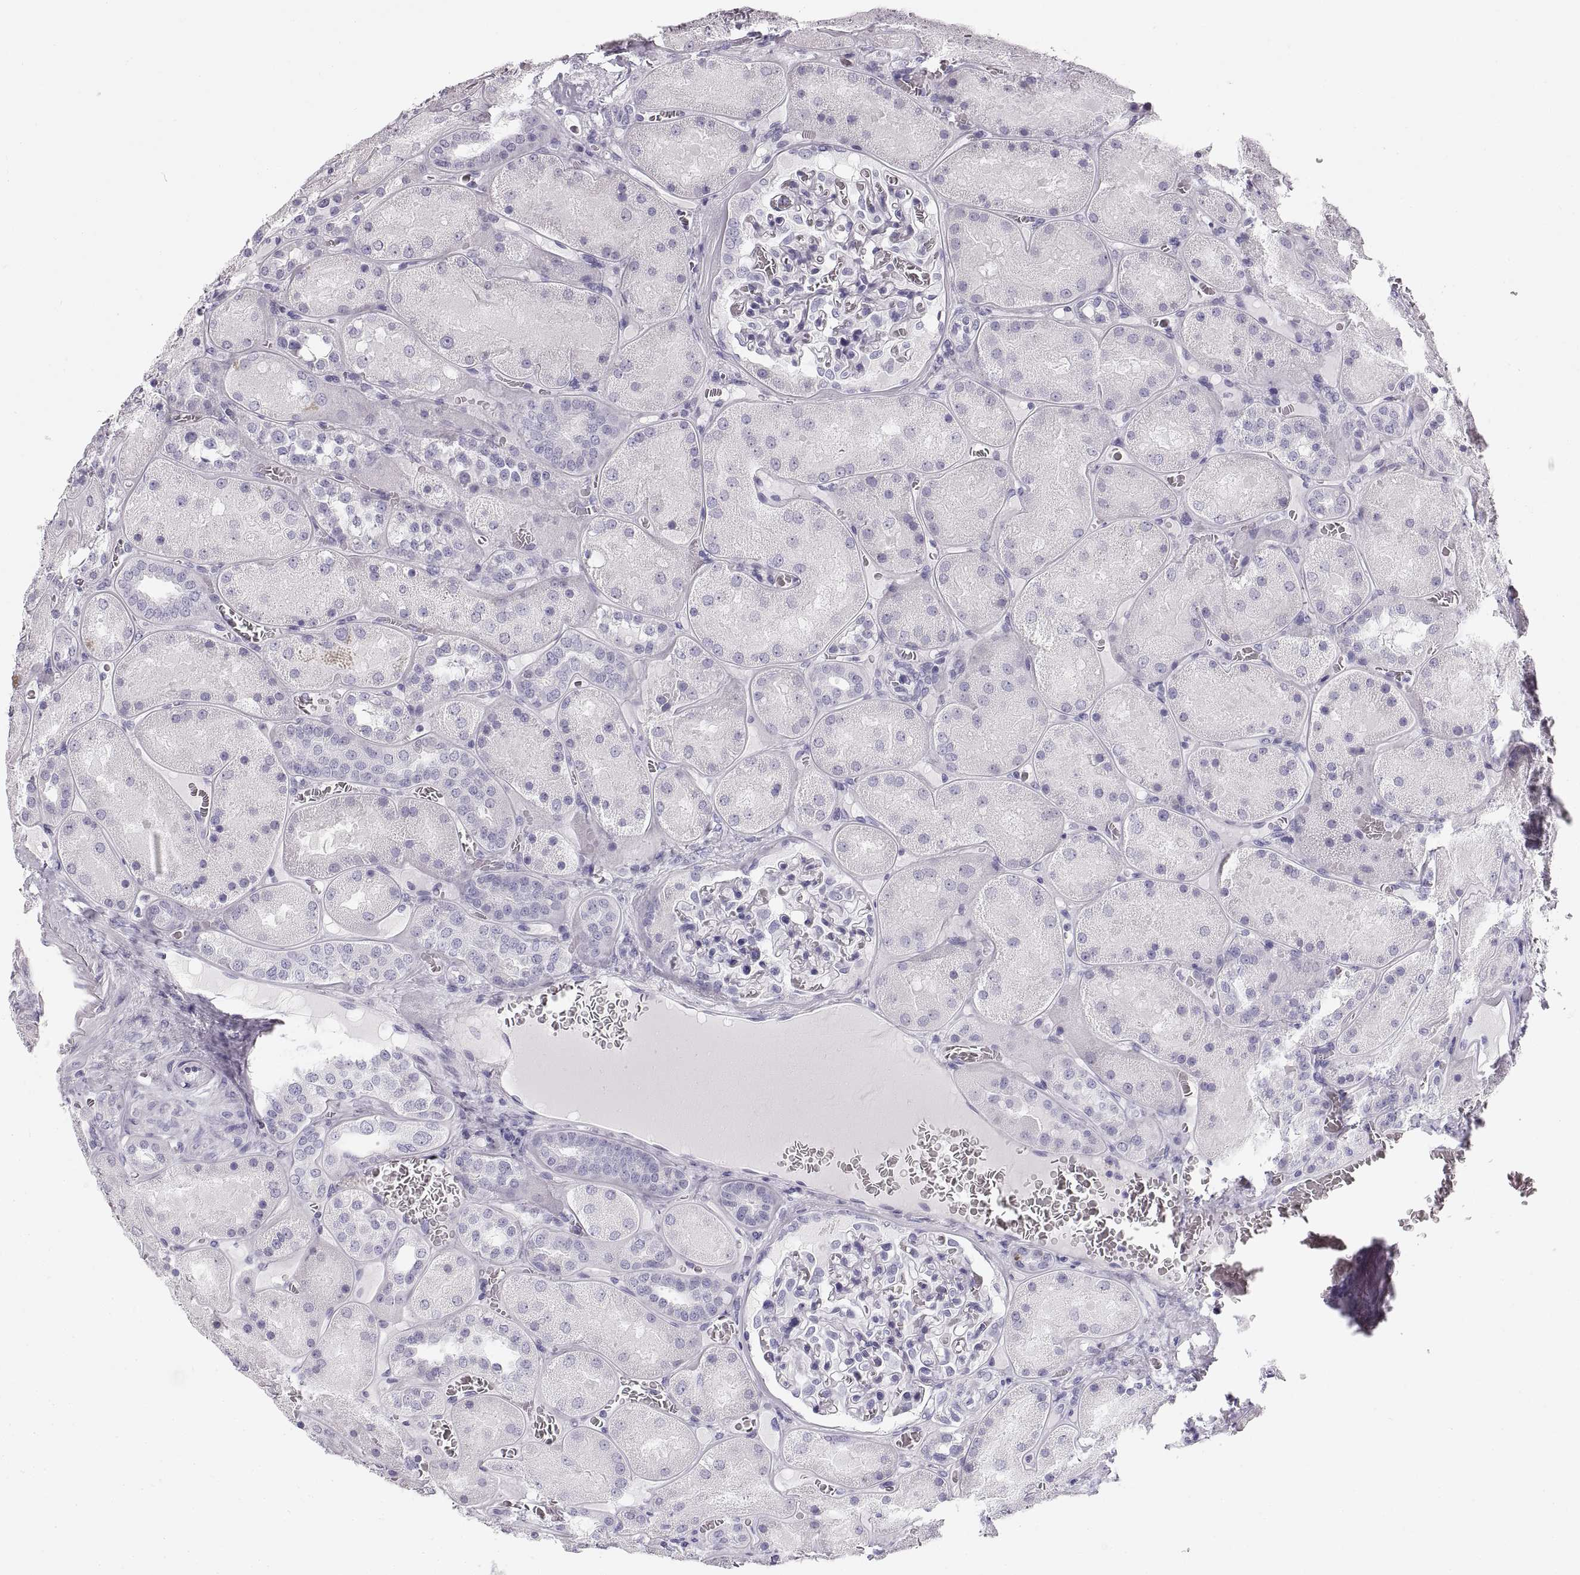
{"staining": {"intensity": "negative", "quantity": "none", "location": "none"}, "tissue": "kidney", "cell_type": "Cells in glomeruli", "image_type": "normal", "snomed": [{"axis": "morphology", "description": "Normal tissue, NOS"}, {"axis": "topography", "description": "Kidney"}], "caption": "The histopathology image demonstrates no significant staining in cells in glomeruli of kidney.", "gene": "CRYAA", "patient": {"sex": "male", "age": 73}}